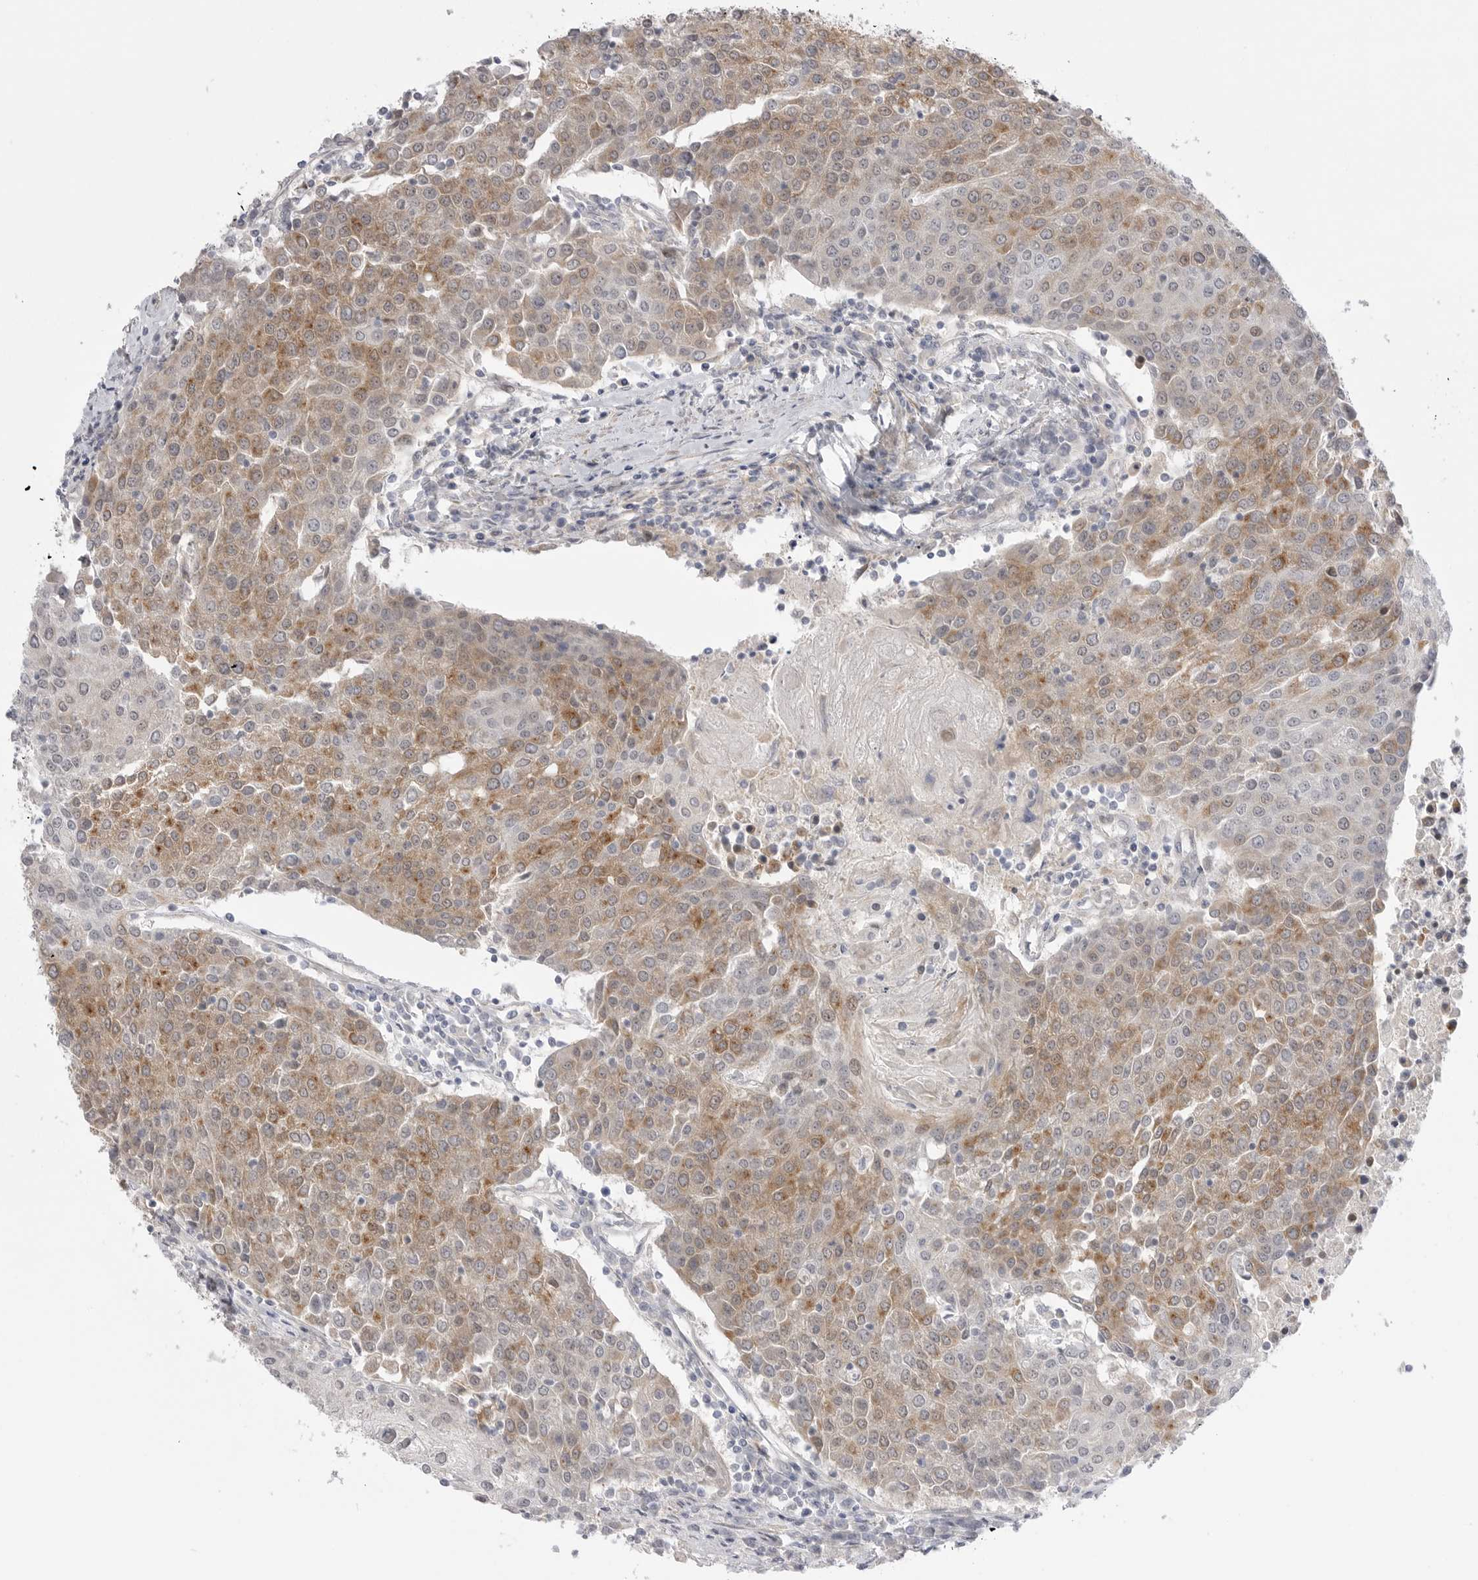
{"staining": {"intensity": "moderate", "quantity": ">75%", "location": "cytoplasmic/membranous"}, "tissue": "urothelial cancer", "cell_type": "Tumor cells", "image_type": "cancer", "snomed": [{"axis": "morphology", "description": "Urothelial carcinoma, High grade"}, {"axis": "topography", "description": "Urinary bladder"}], "caption": "Protein expression analysis of urothelial cancer shows moderate cytoplasmic/membranous positivity in about >75% of tumor cells.", "gene": "GGT6", "patient": {"sex": "female", "age": 85}}